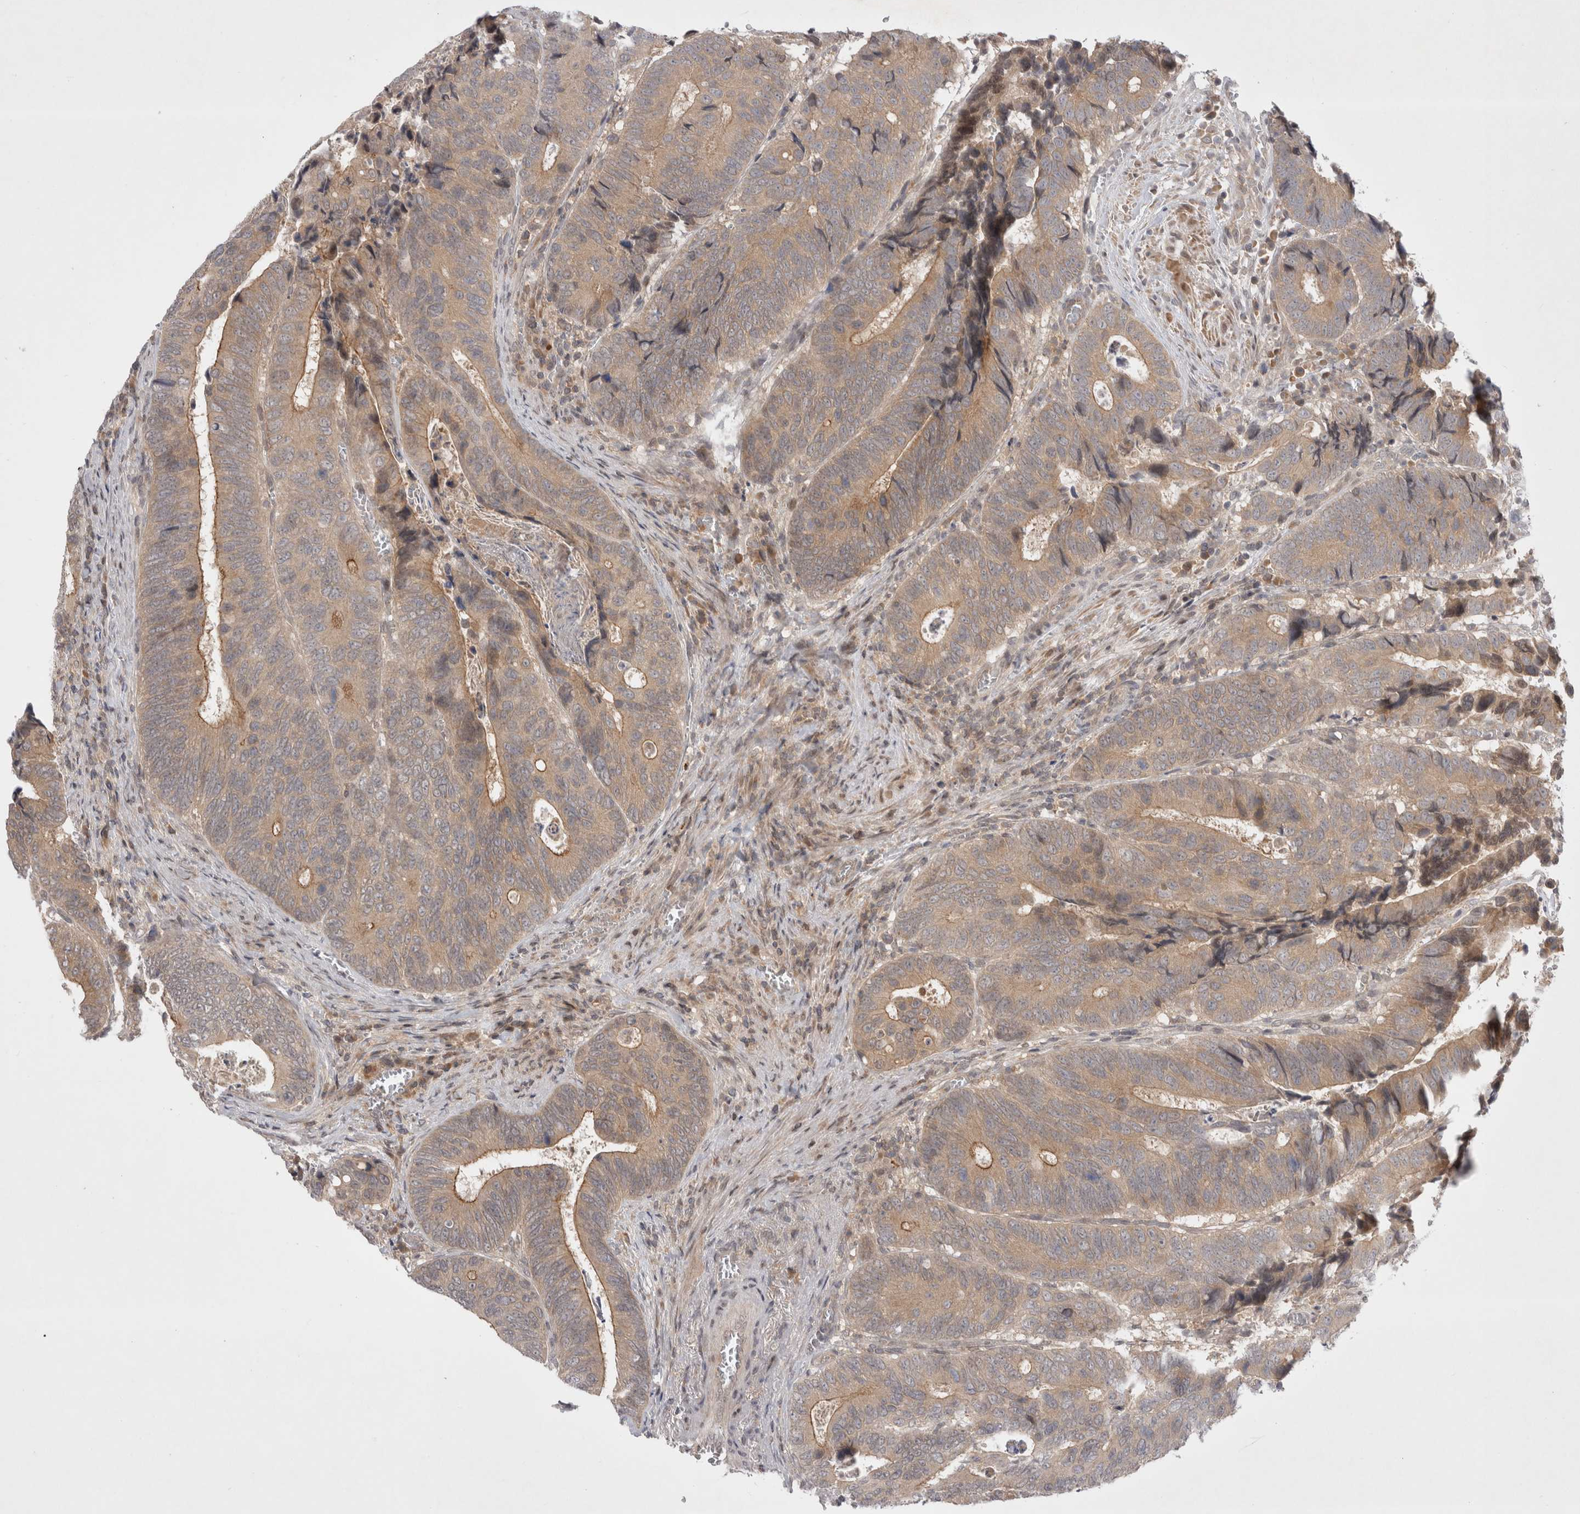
{"staining": {"intensity": "weak", "quantity": "25%-75%", "location": "cytoplasmic/membranous"}, "tissue": "colorectal cancer", "cell_type": "Tumor cells", "image_type": "cancer", "snomed": [{"axis": "morphology", "description": "Inflammation, NOS"}, {"axis": "morphology", "description": "Adenocarcinoma, NOS"}, {"axis": "topography", "description": "Colon"}], "caption": "Weak cytoplasmic/membranous staining for a protein is seen in approximately 25%-75% of tumor cells of adenocarcinoma (colorectal) using immunohistochemistry (IHC).", "gene": "PLEKHM1", "patient": {"sex": "male", "age": 72}}